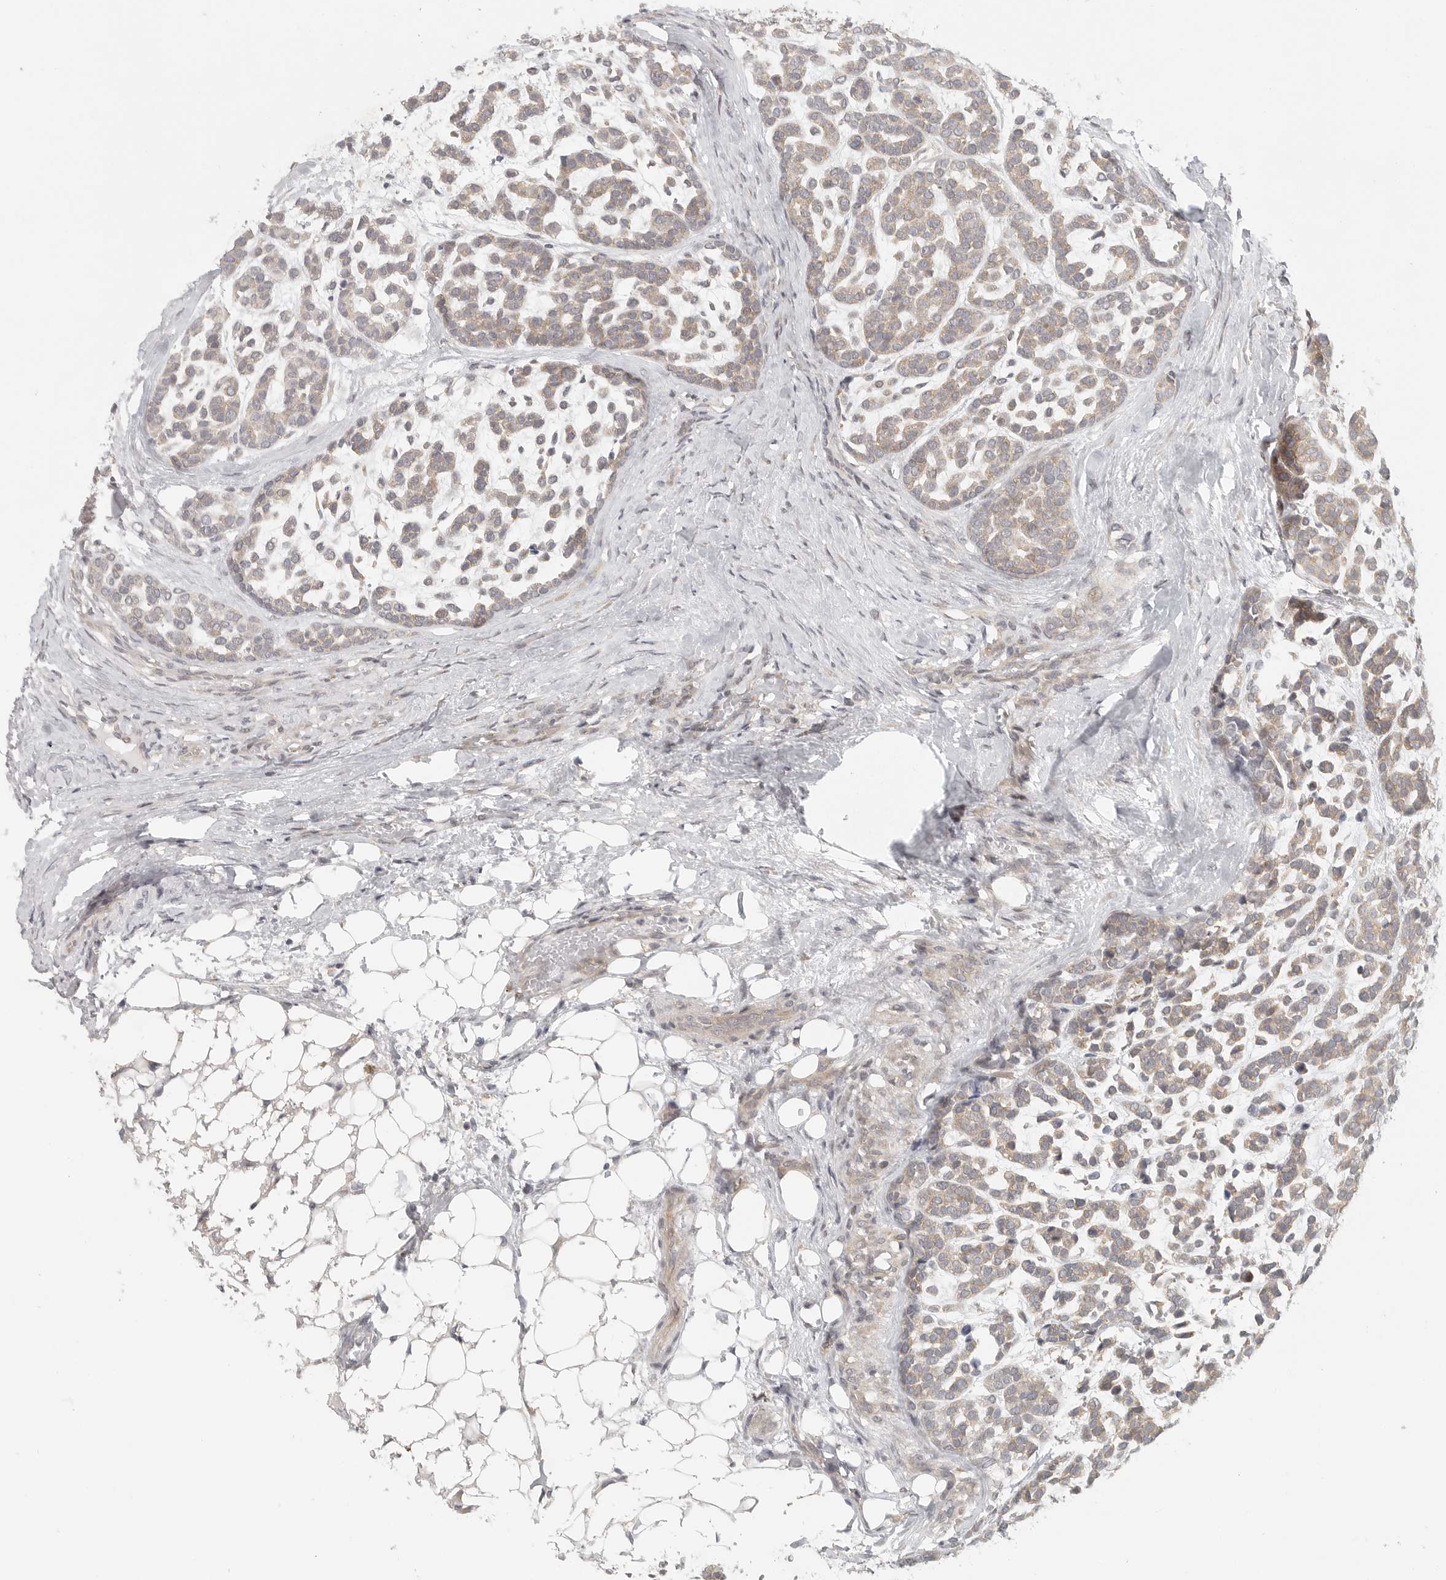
{"staining": {"intensity": "weak", "quantity": "25%-75%", "location": "cytoplasmic/membranous"}, "tissue": "head and neck cancer", "cell_type": "Tumor cells", "image_type": "cancer", "snomed": [{"axis": "morphology", "description": "Adenocarcinoma, NOS"}, {"axis": "morphology", "description": "Adenoma, NOS"}, {"axis": "topography", "description": "Head-Neck"}], "caption": "A brown stain labels weak cytoplasmic/membranous expression of a protein in head and neck cancer (adenocarcinoma) tumor cells.", "gene": "HDAC6", "patient": {"sex": "female", "age": 55}}